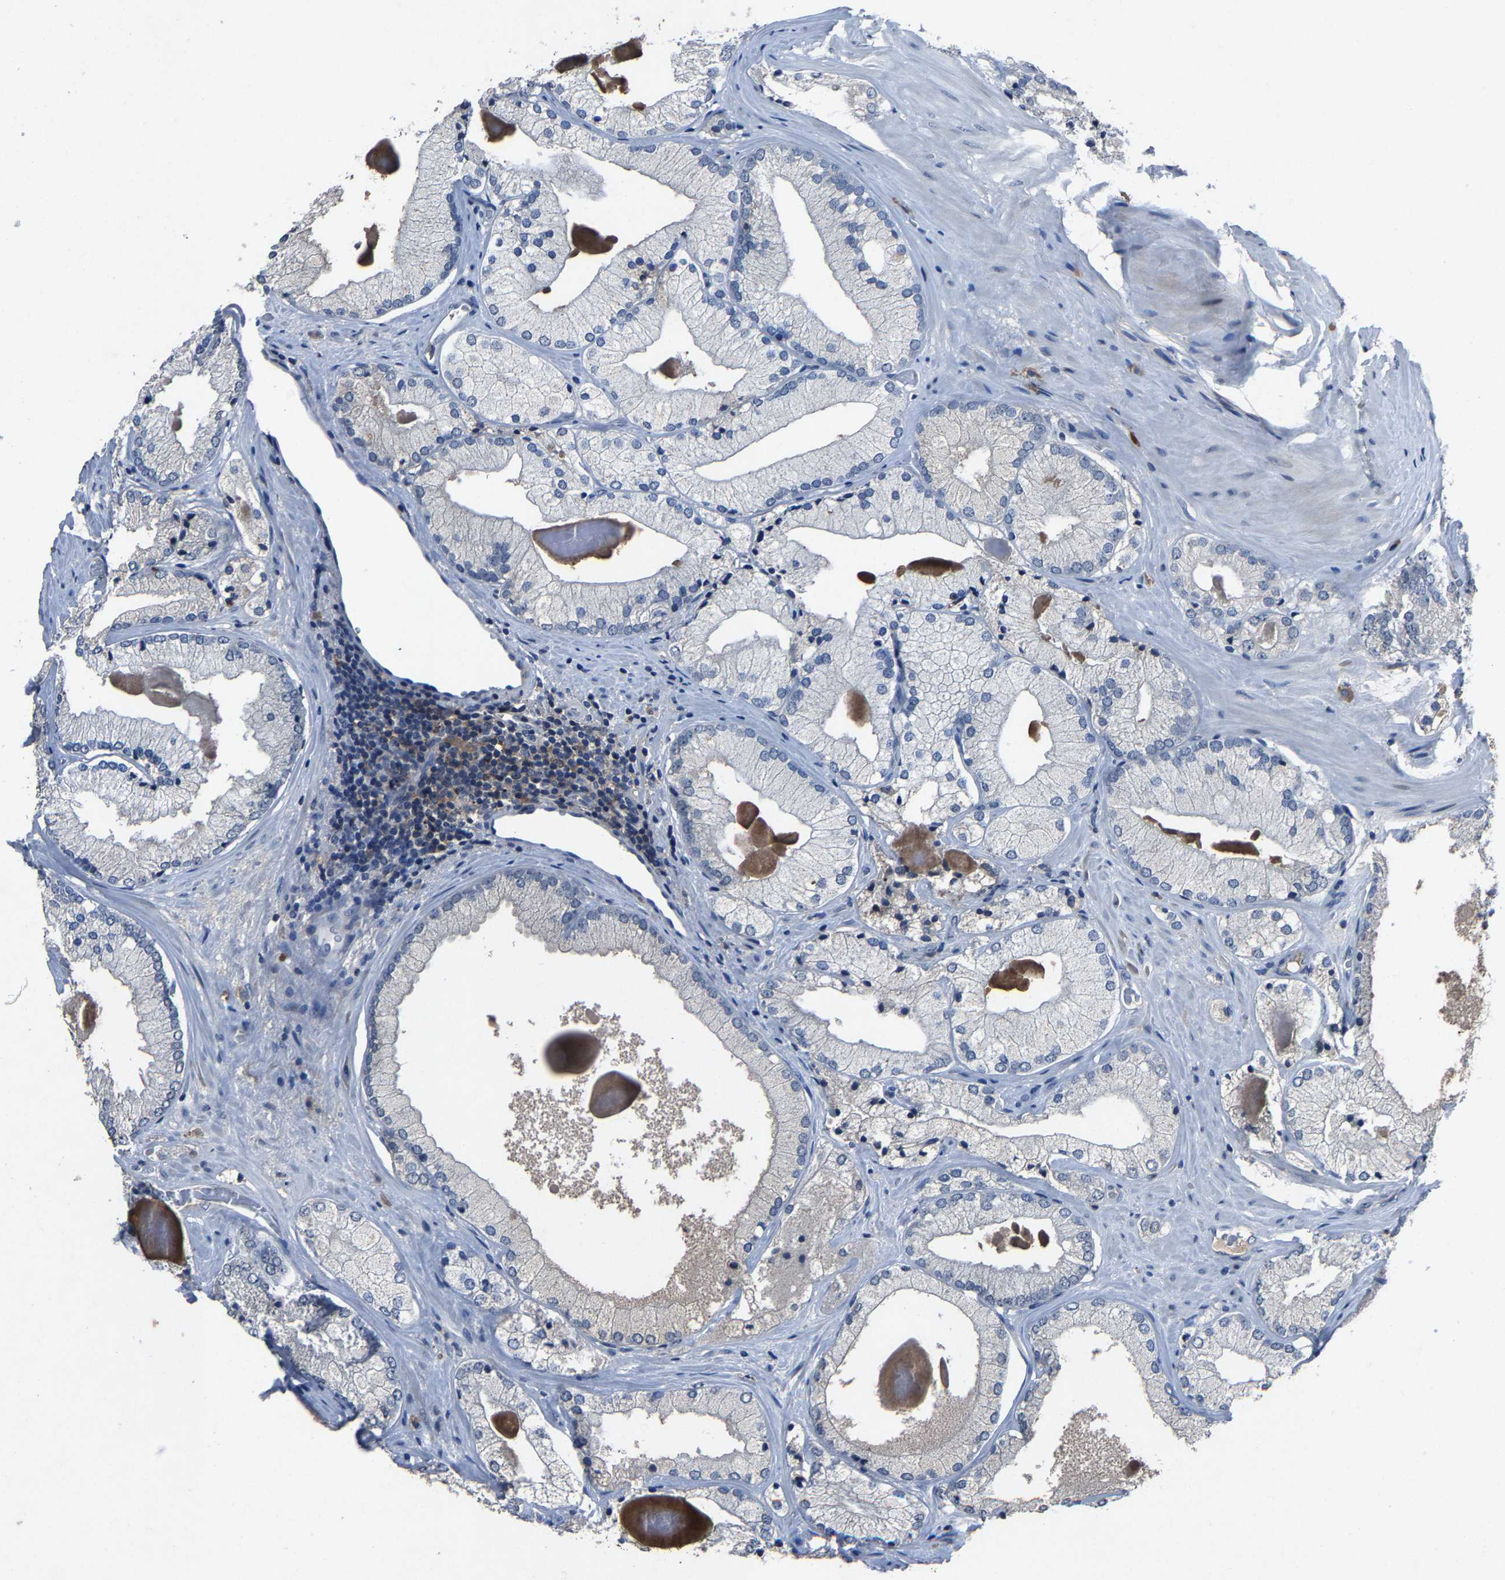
{"staining": {"intensity": "negative", "quantity": "none", "location": "none"}, "tissue": "prostate cancer", "cell_type": "Tumor cells", "image_type": "cancer", "snomed": [{"axis": "morphology", "description": "Adenocarcinoma, Low grade"}, {"axis": "topography", "description": "Prostate"}], "caption": "Immunohistochemical staining of human low-grade adenocarcinoma (prostate) shows no significant positivity in tumor cells.", "gene": "PCNX2", "patient": {"sex": "male", "age": 65}}